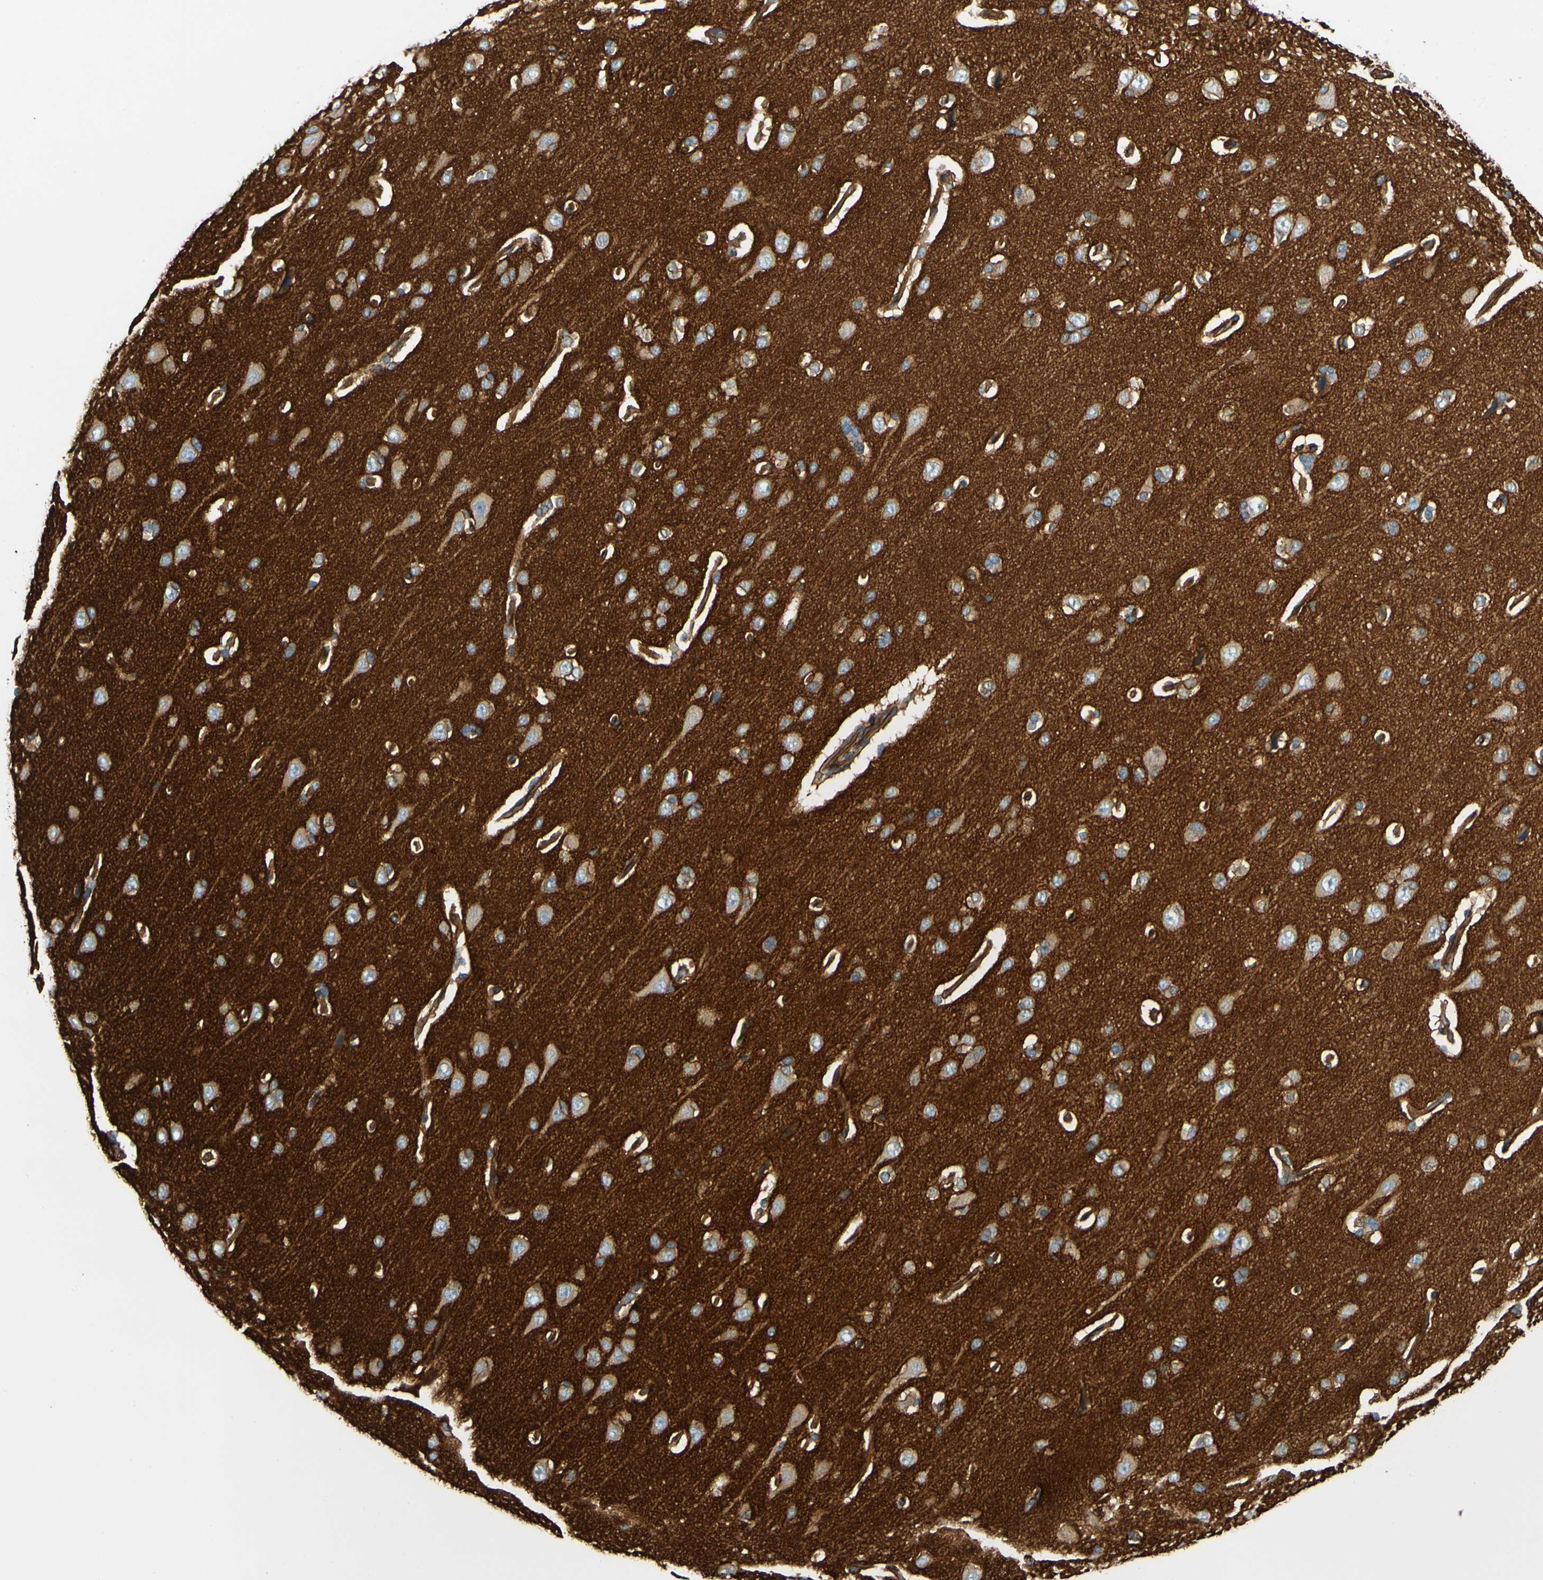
{"staining": {"intensity": "moderate", "quantity": ">75%", "location": "cytoplasmic/membranous"}, "tissue": "cerebral cortex", "cell_type": "Endothelial cells", "image_type": "normal", "snomed": [{"axis": "morphology", "description": "Normal tissue, NOS"}, {"axis": "topography", "description": "Cerebral cortex"}], "caption": "An image of cerebral cortex stained for a protein displays moderate cytoplasmic/membranous brown staining in endothelial cells.", "gene": "SPTAN1", "patient": {"sex": "male", "age": 62}}